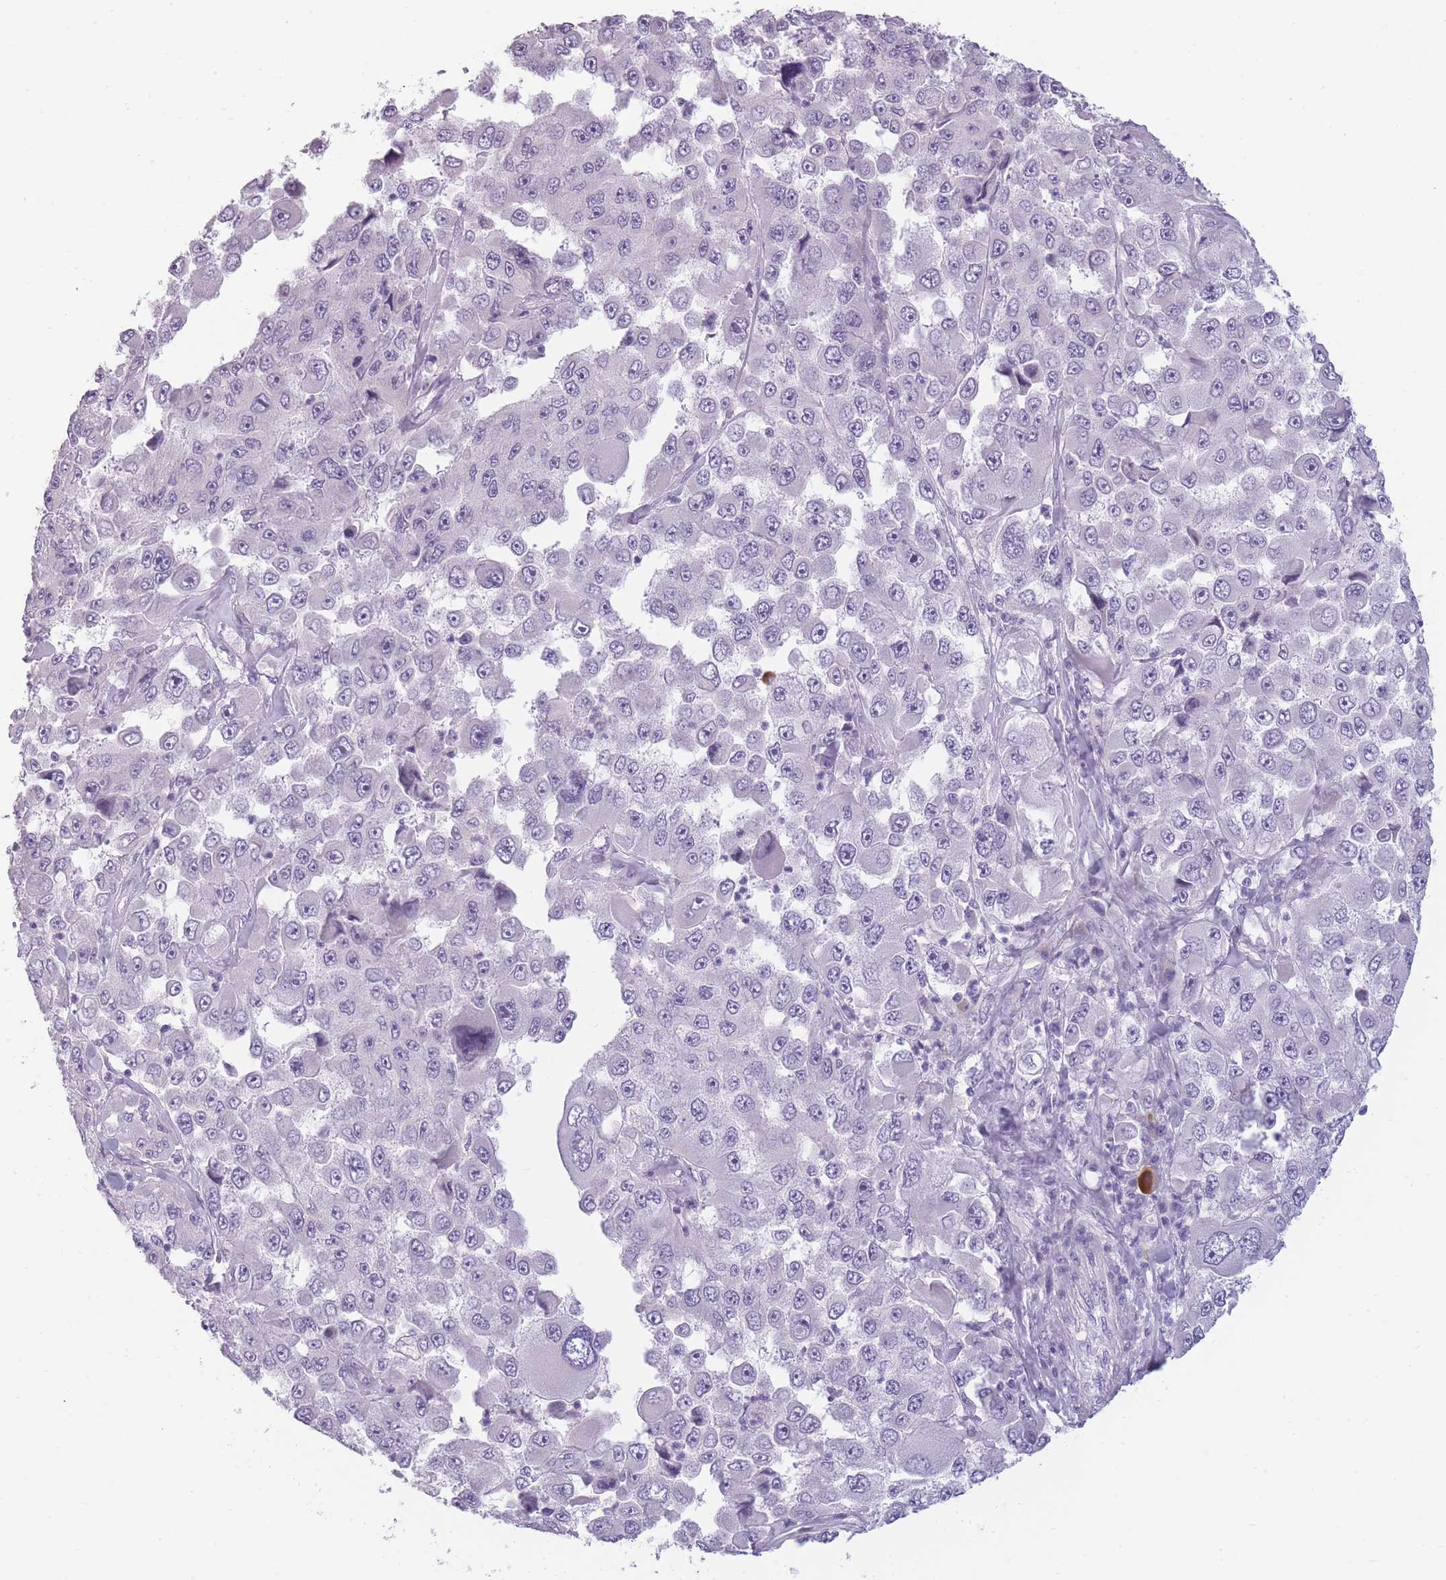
{"staining": {"intensity": "negative", "quantity": "none", "location": "none"}, "tissue": "melanoma", "cell_type": "Tumor cells", "image_type": "cancer", "snomed": [{"axis": "morphology", "description": "Malignant melanoma, Metastatic site"}, {"axis": "topography", "description": "Lymph node"}], "caption": "A high-resolution photomicrograph shows immunohistochemistry (IHC) staining of malignant melanoma (metastatic site), which shows no significant expression in tumor cells. (Brightfield microscopy of DAB (3,3'-diaminobenzidine) IHC at high magnification).", "gene": "TMEM236", "patient": {"sex": "male", "age": 62}}